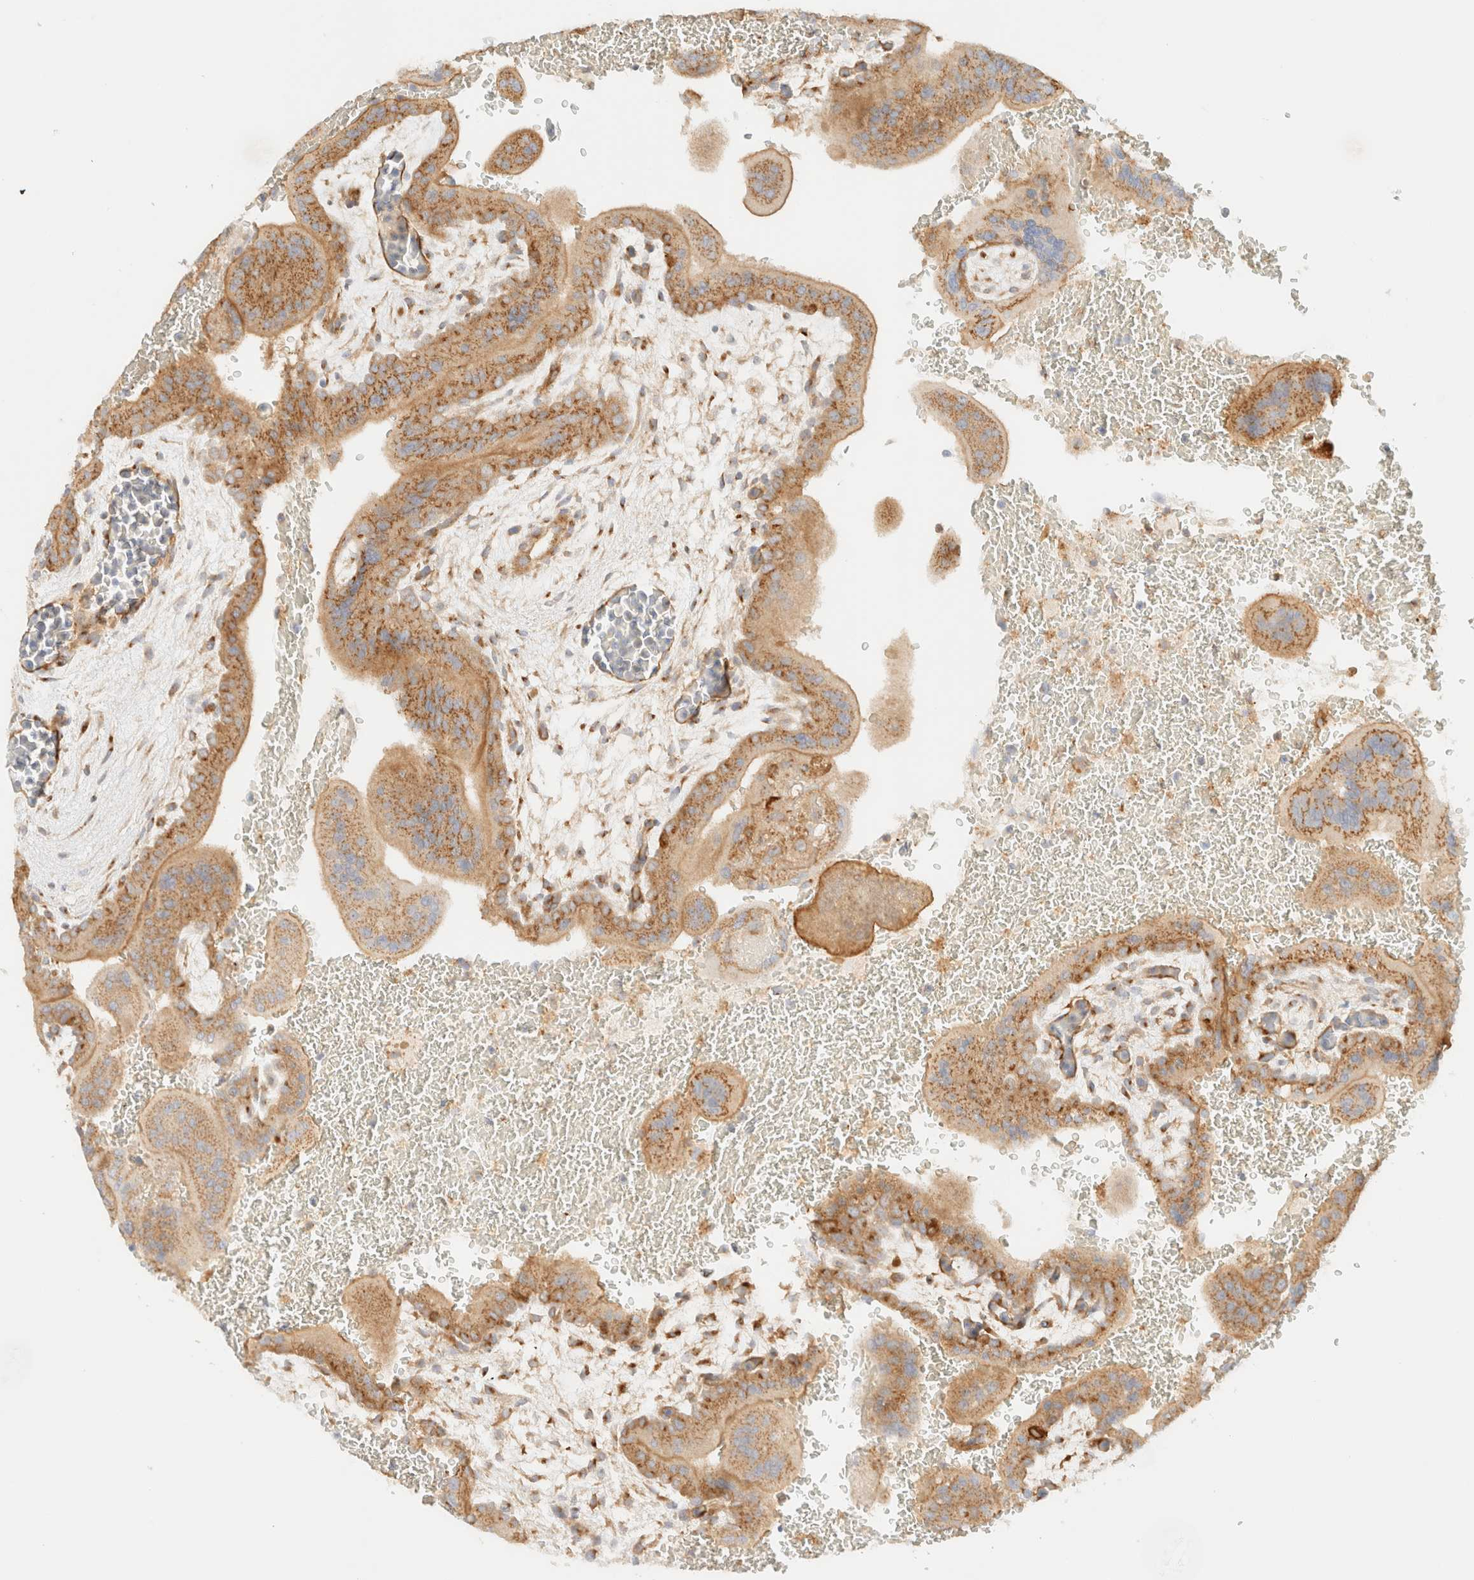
{"staining": {"intensity": "moderate", "quantity": ">75%", "location": "cytoplasmic/membranous"}, "tissue": "placenta", "cell_type": "Trophoblastic cells", "image_type": "normal", "snomed": [{"axis": "morphology", "description": "Normal tissue, NOS"}, {"axis": "topography", "description": "Placenta"}], "caption": "Immunohistochemistry (IHC) (DAB) staining of benign human placenta exhibits moderate cytoplasmic/membranous protein expression in about >75% of trophoblastic cells.", "gene": "MYO10", "patient": {"sex": "female", "age": 35}}